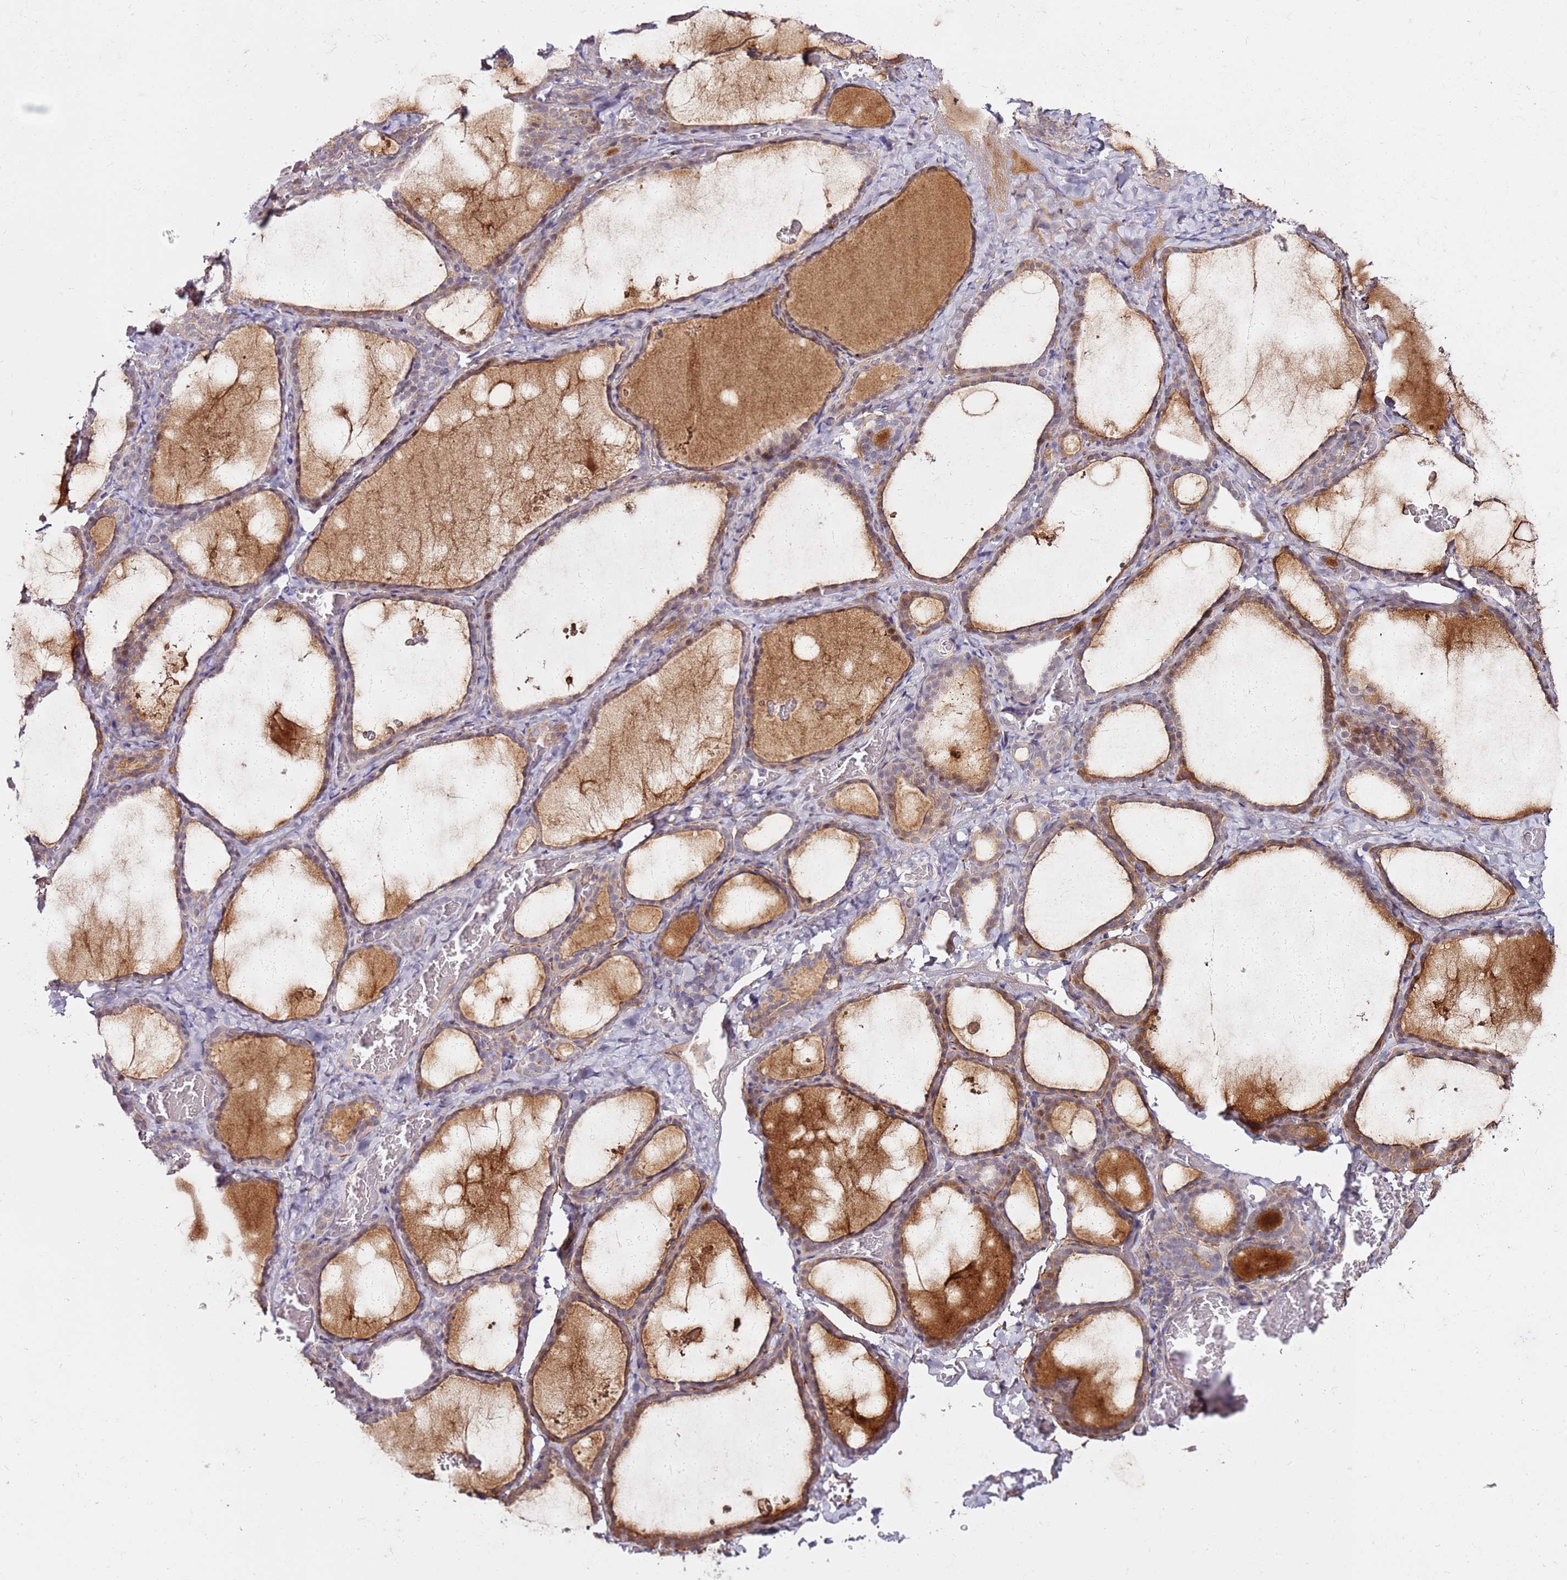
{"staining": {"intensity": "weak", "quantity": "25%-75%", "location": "cytoplasmic/membranous"}, "tissue": "thyroid gland", "cell_type": "Glandular cells", "image_type": "normal", "snomed": [{"axis": "morphology", "description": "Normal tissue, NOS"}, {"axis": "topography", "description": "Thyroid gland"}], "caption": "Protein staining exhibits weak cytoplasmic/membranous staining in about 25%-75% of glandular cells in normal thyroid gland.", "gene": "MTG2", "patient": {"sex": "female", "age": 39}}